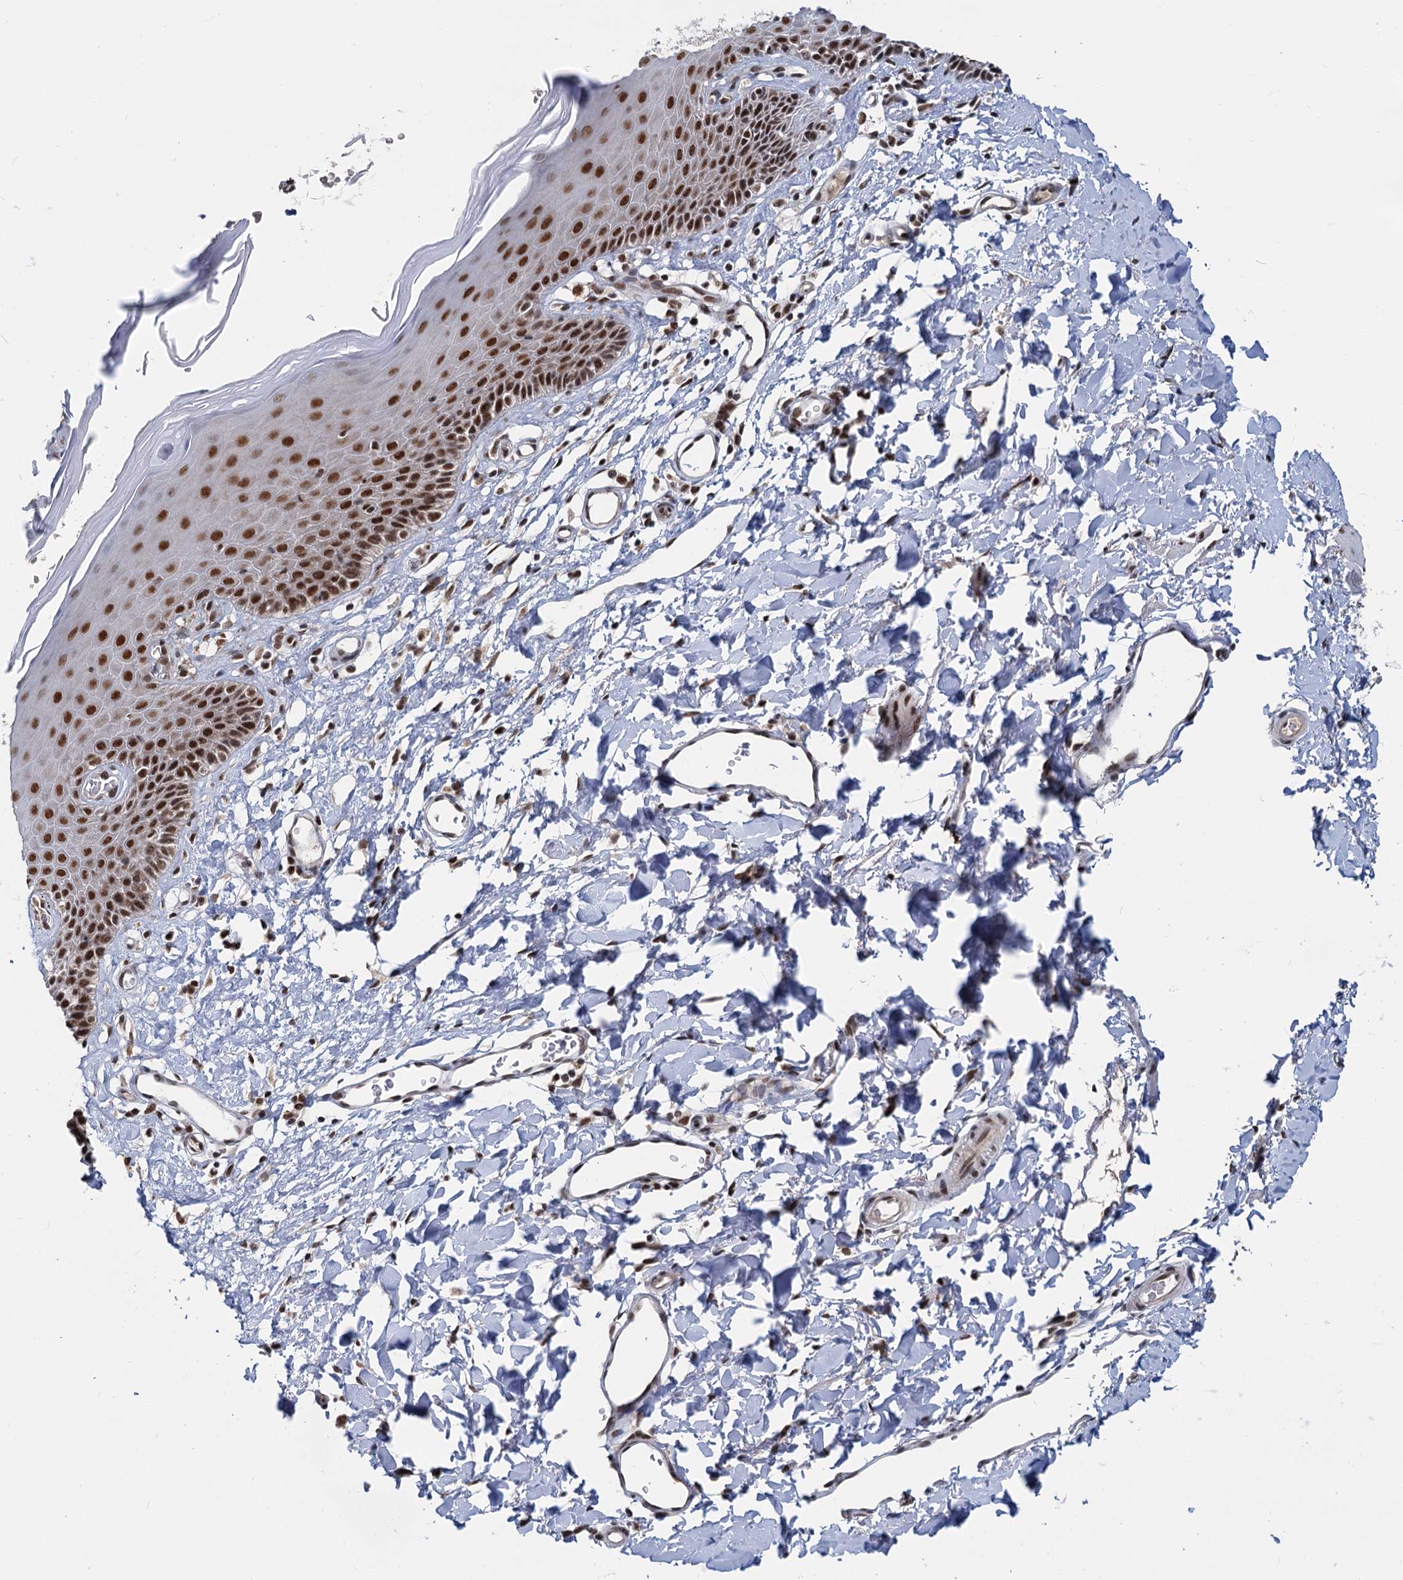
{"staining": {"intensity": "moderate", "quantity": ">75%", "location": "nuclear"}, "tissue": "skin", "cell_type": "Epidermal cells", "image_type": "normal", "snomed": [{"axis": "morphology", "description": "Normal tissue, NOS"}, {"axis": "topography", "description": "Vulva"}], "caption": "A high-resolution photomicrograph shows immunohistochemistry staining of normal skin, which displays moderate nuclear staining in approximately >75% of epidermal cells.", "gene": "WBP4", "patient": {"sex": "female", "age": 68}}